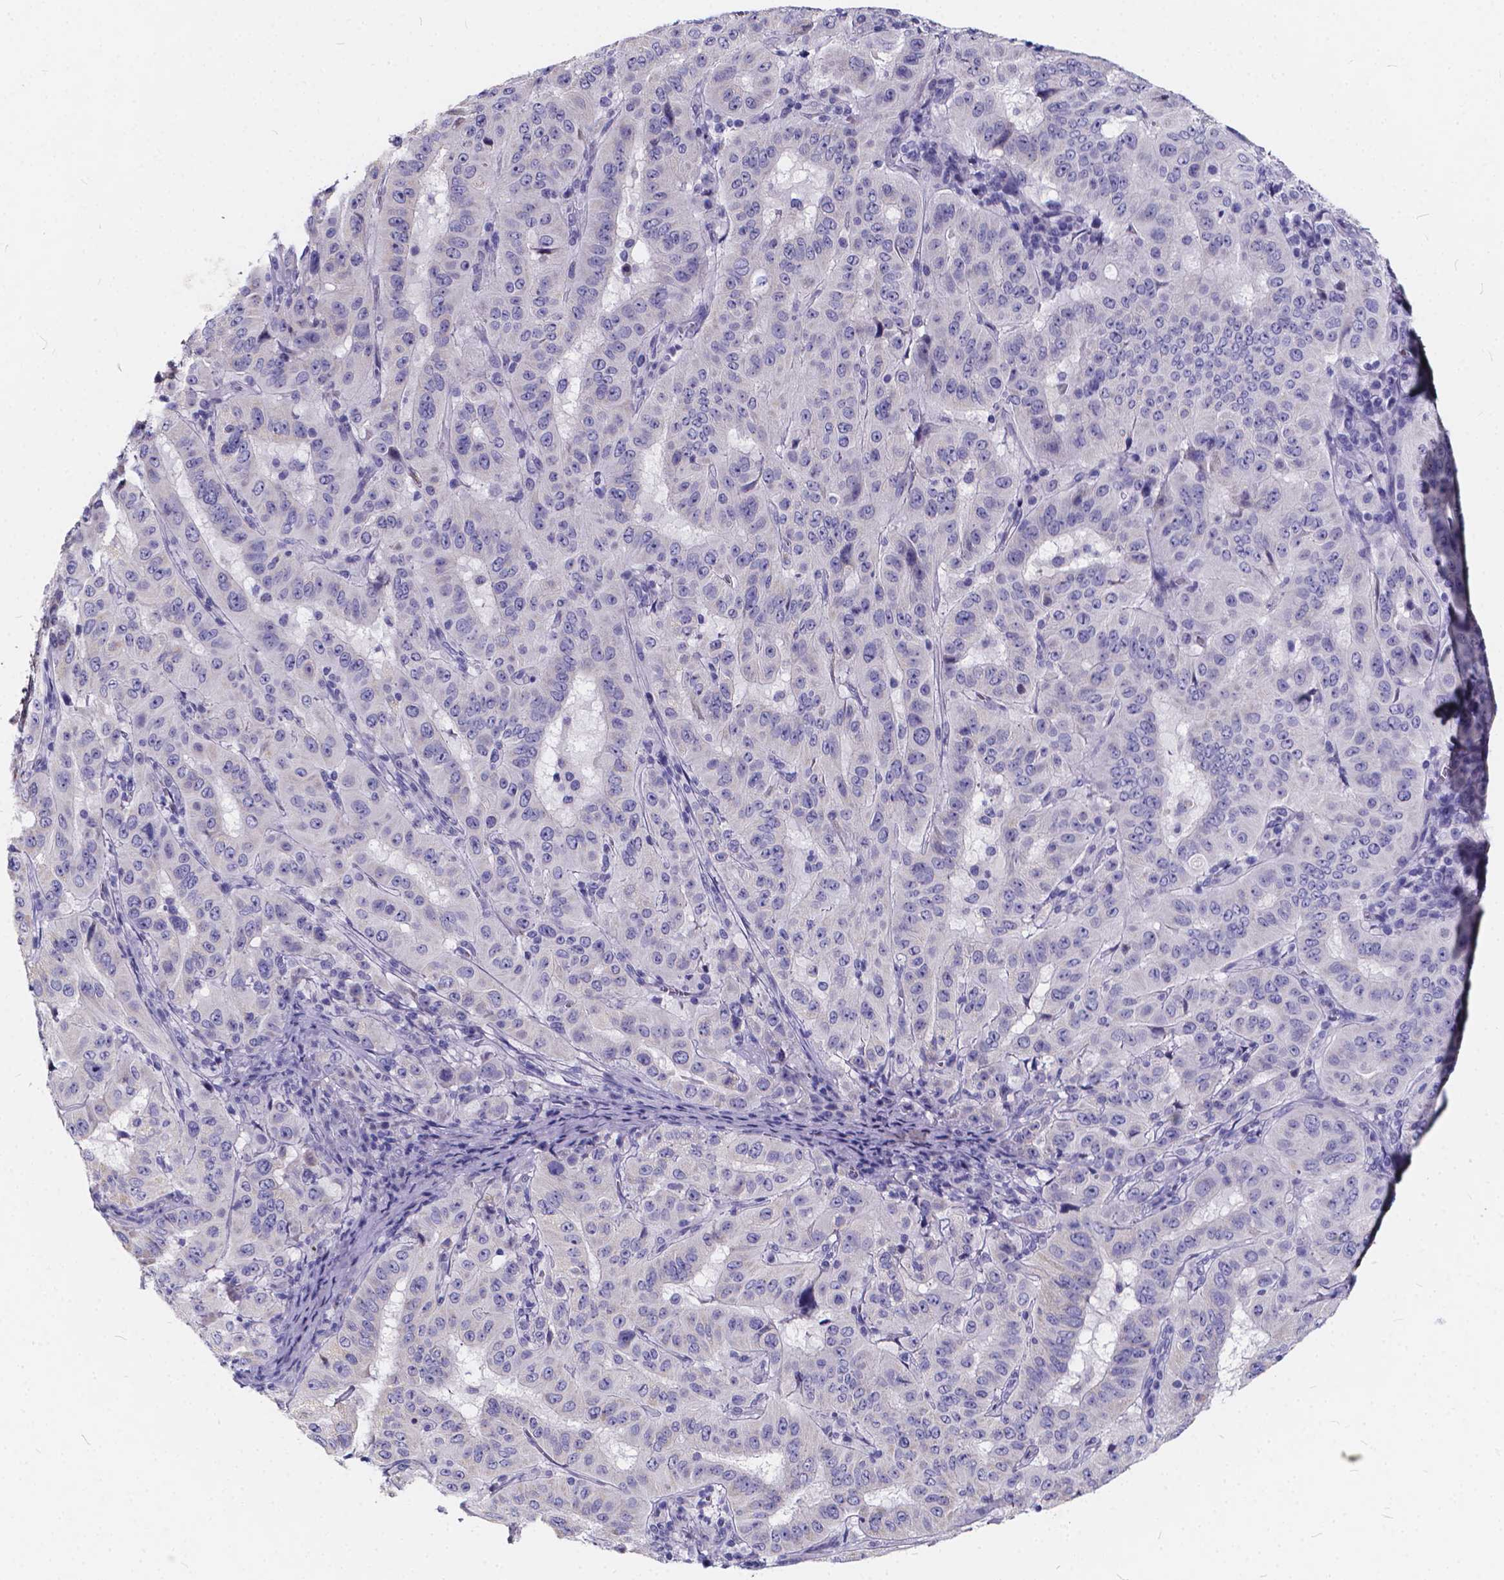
{"staining": {"intensity": "negative", "quantity": "none", "location": "none"}, "tissue": "pancreatic cancer", "cell_type": "Tumor cells", "image_type": "cancer", "snomed": [{"axis": "morphology", "description": "Adenocarcinoma, NOS"}, {"axis": "topography", "description": "Pancreas"}], "caption": "Immunohistochemistry (IHC) histopathology image of neoplastic tissue: human pancreatic cancer stained with DAB (3,3'-diaminobenzidine) shows no significant protein positivity in tumor cells. (DAB (3,3'-diaminobenzidine) immunohistochemistry, high magnification).", "gene": "SPEF2", "patient": {"sex": "male", "age": 63}}